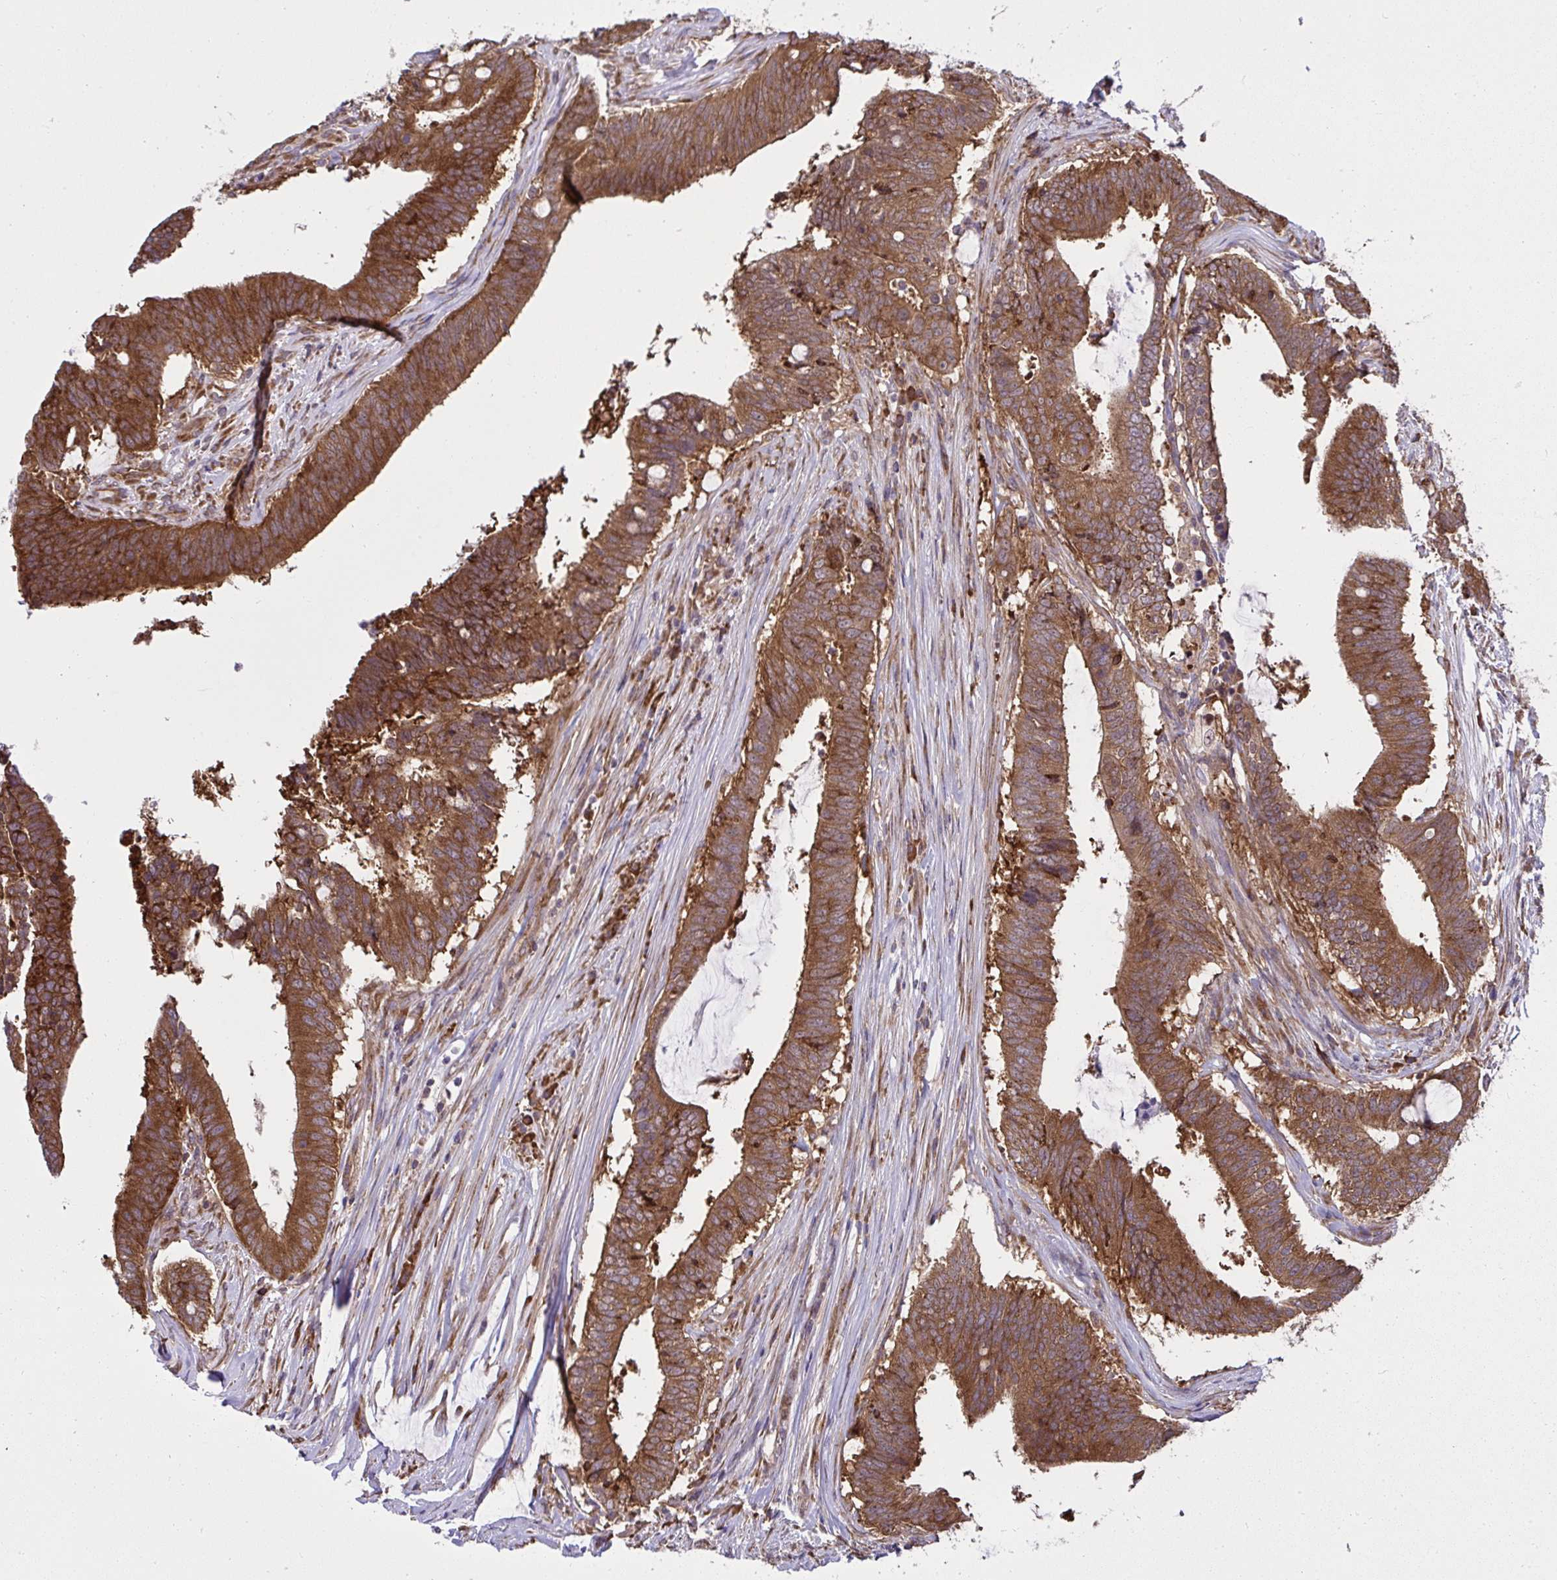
{"staining": {"intensity": "strong", "quantity": ">75%", "location": "cytoplasmic/membranous"}, "tissue": "colorectal cancer", "cell_type": "Tumor cells", "image_type": "cancer", "snomed": [{"axis": "morphology", "description": "Adenocarcinoma, NOS"}, {"axis": "topography", "description": "Colon"}], "caption": "Immunohistochemistry of human colorectal cancer (adenocarcinoma) exhibits high levels of strong cytoplasmic/membranous expression in approximately >75% of tumor cells.", "gene": "RPS7", "patient": {"sex": "female", "age": 43}}